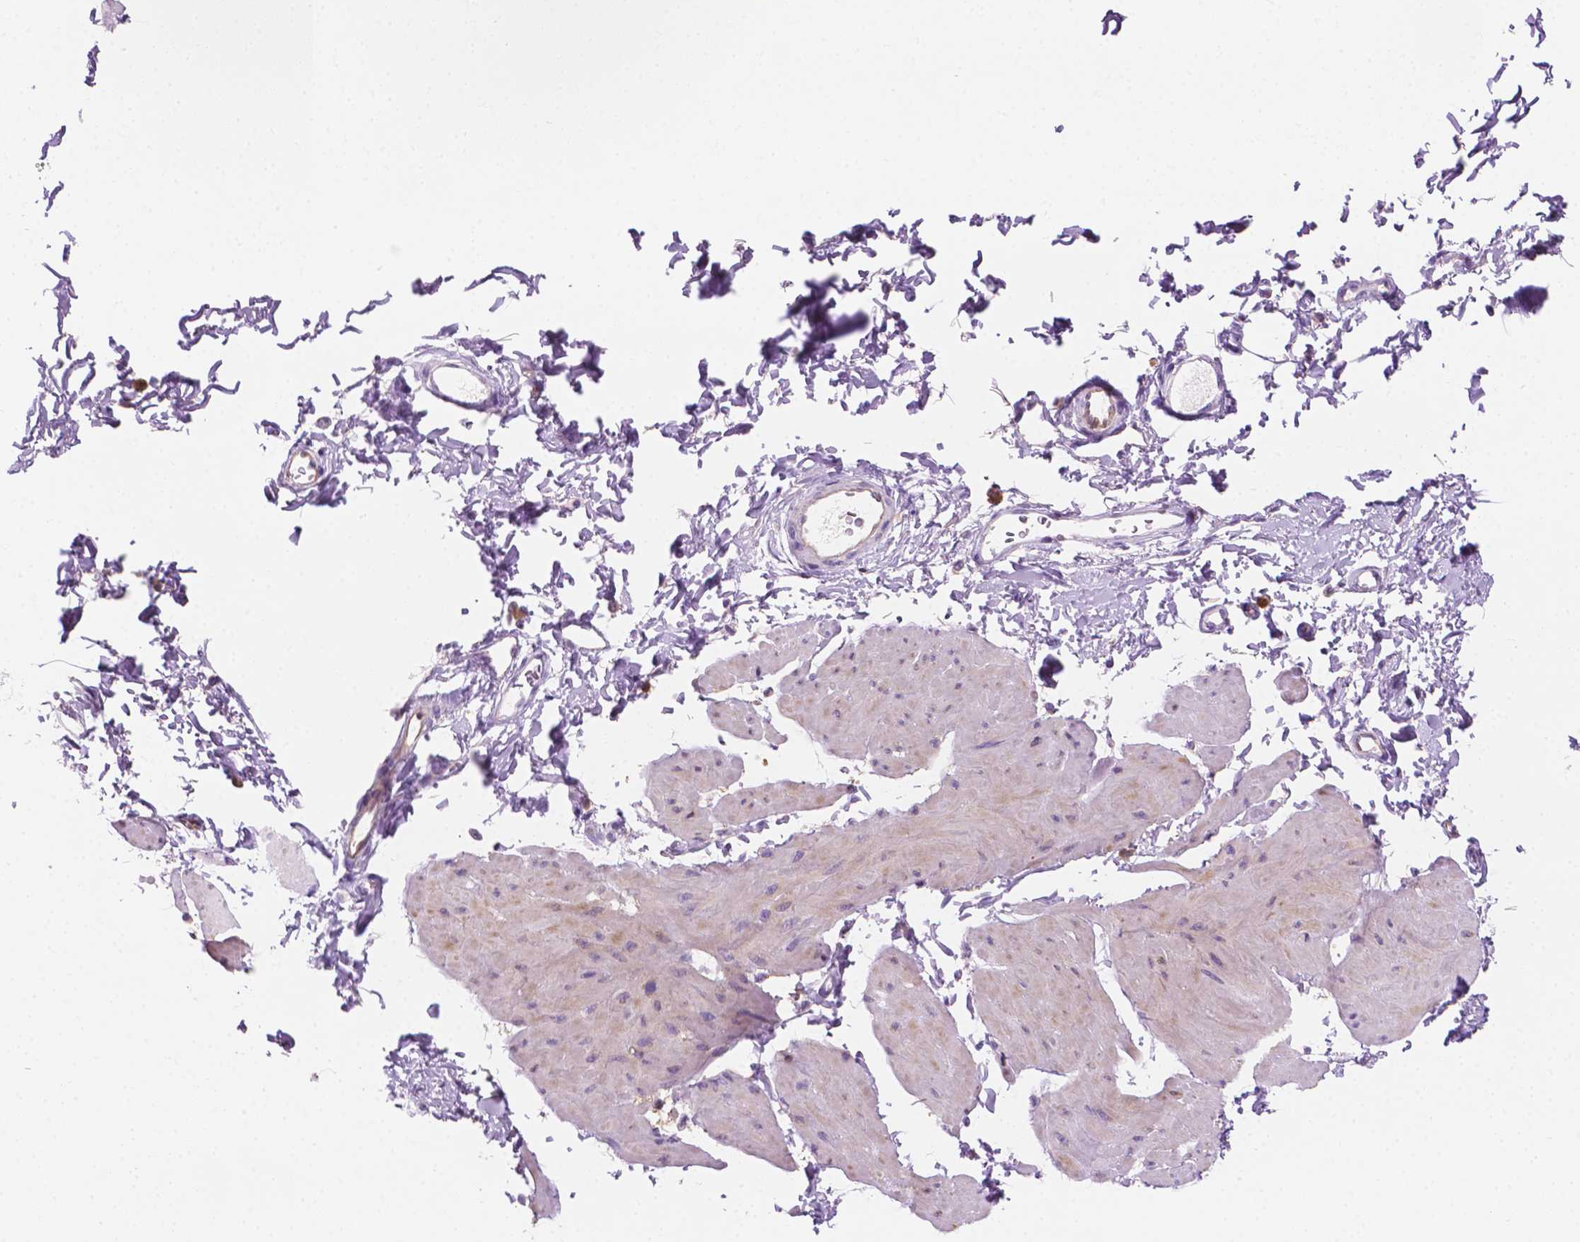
{"staining": {"intensity": "weak", "quantity": "<25%", "location": "cytoplasmic/membranous"}, "tissue": "smooth muscle", "cell_type": "Smooth muscle cells", "image_type": "normal", "snomed": [{"axis": "morphology", "description": "Normal tissue, NOS"}, {"axis": "topography", "description": "Adipose tissue"}, {"axis": "topography", "description": "Smooth muscle"}, {"axis": "topography", "description": "Peripheral nerve tissue"}], "caption": "The immunohistochemistry photomicrograph has no significant expression in smooth muscle cells of smooth muscle. (Stains: DAB (3,3'-diaminobenzidine) immunohistochemistry (IHC) with hematoxylin counter stain, Microscopy: brightfield microscopy at high magnification).", "gene": "EPPK1", "patient": {"sex": "male", "age": 83}}